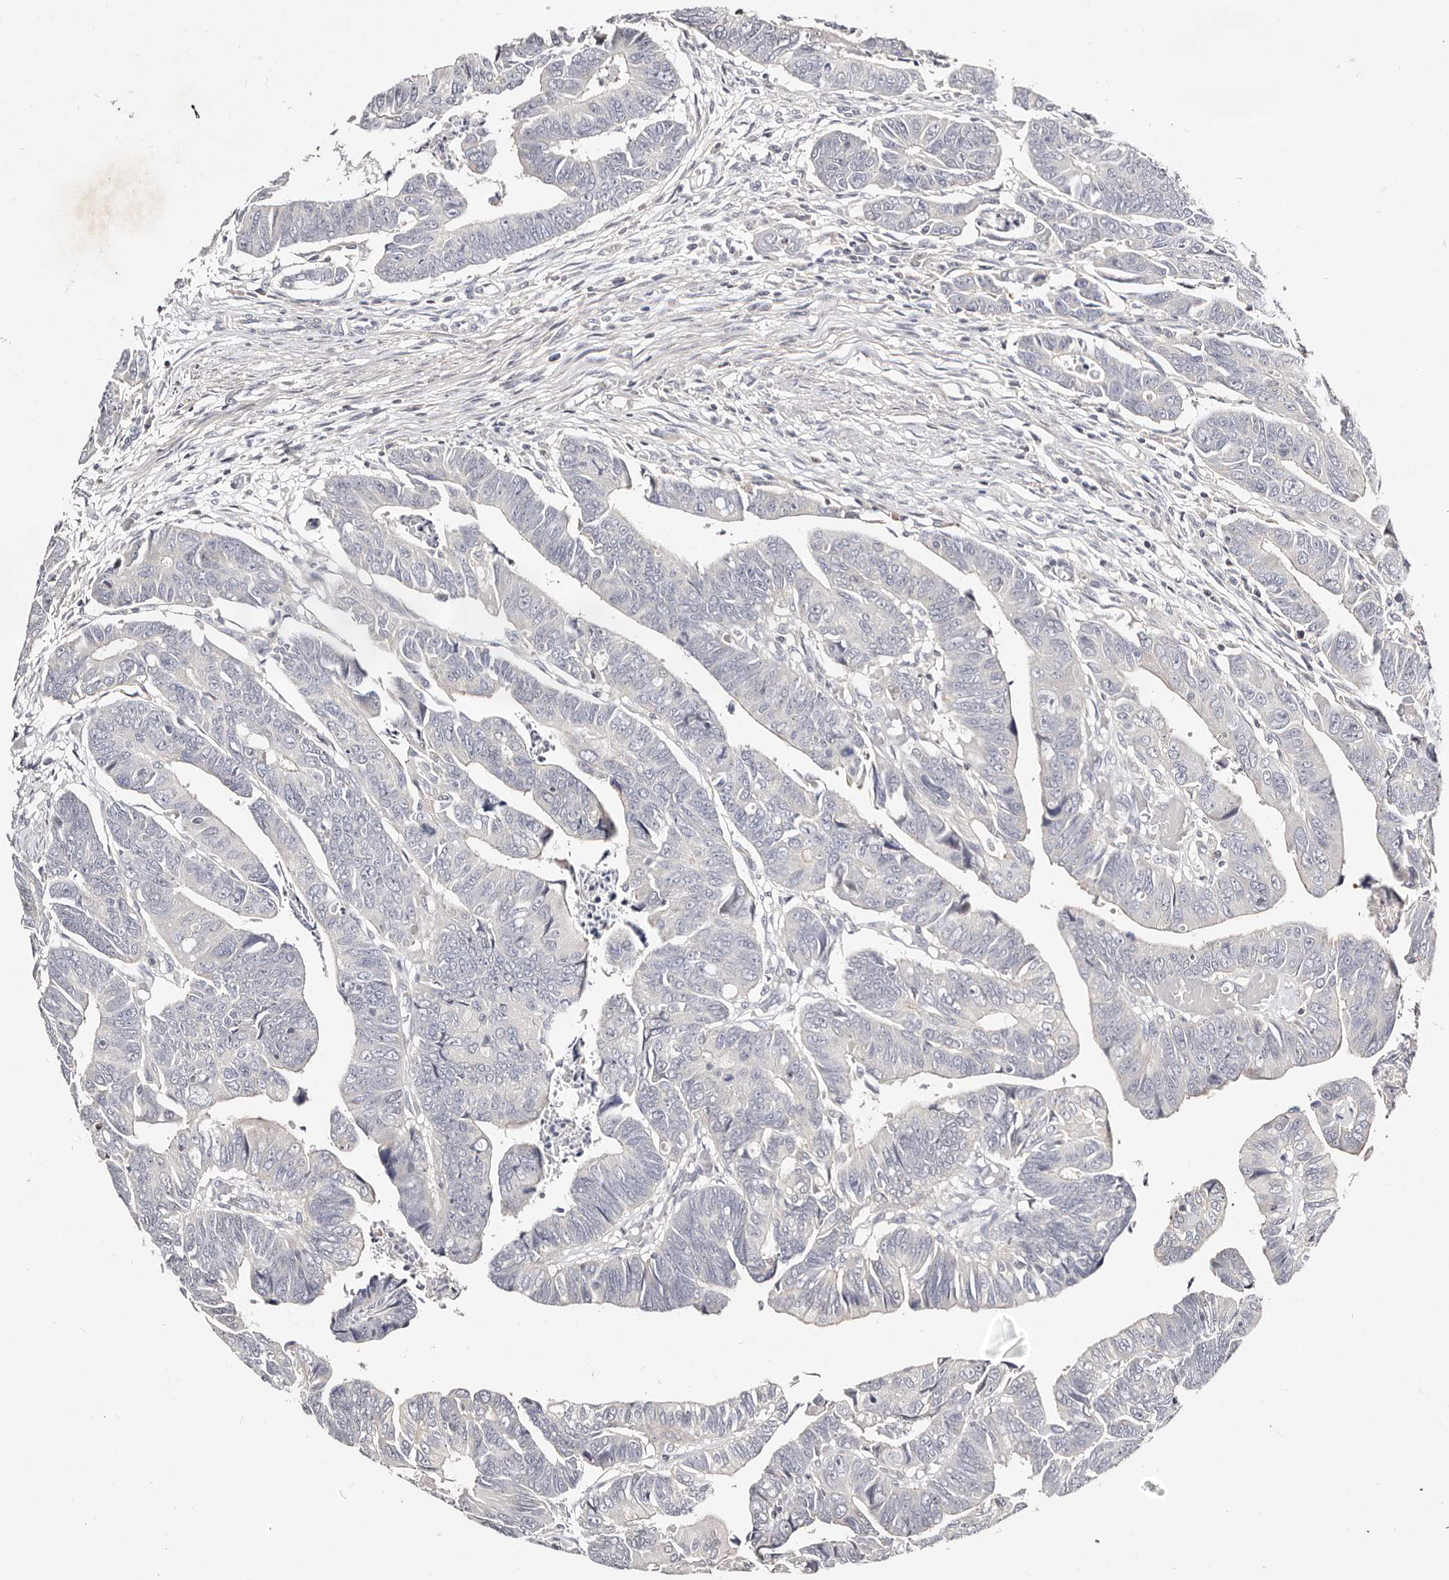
{"staining": {"intensity": "negative", "quantity": "none", "location": "none"}, "tissue": "colorectal cancer", "cell_type": "Tumor cells", "image_type": "cancer", "snomed": [{"axis": "morphology", "description": "Adenocarcinoma, NOS"}, {"axis": "topography", "description": "Rectum"}], "caption": "Immunohistochemistry (IHC) of adenocarcinoma (colorectal) demonstrates no staining in tumor cells.", "gene": "MRPS33", "patient": {"sex": "female", "age": 65}}